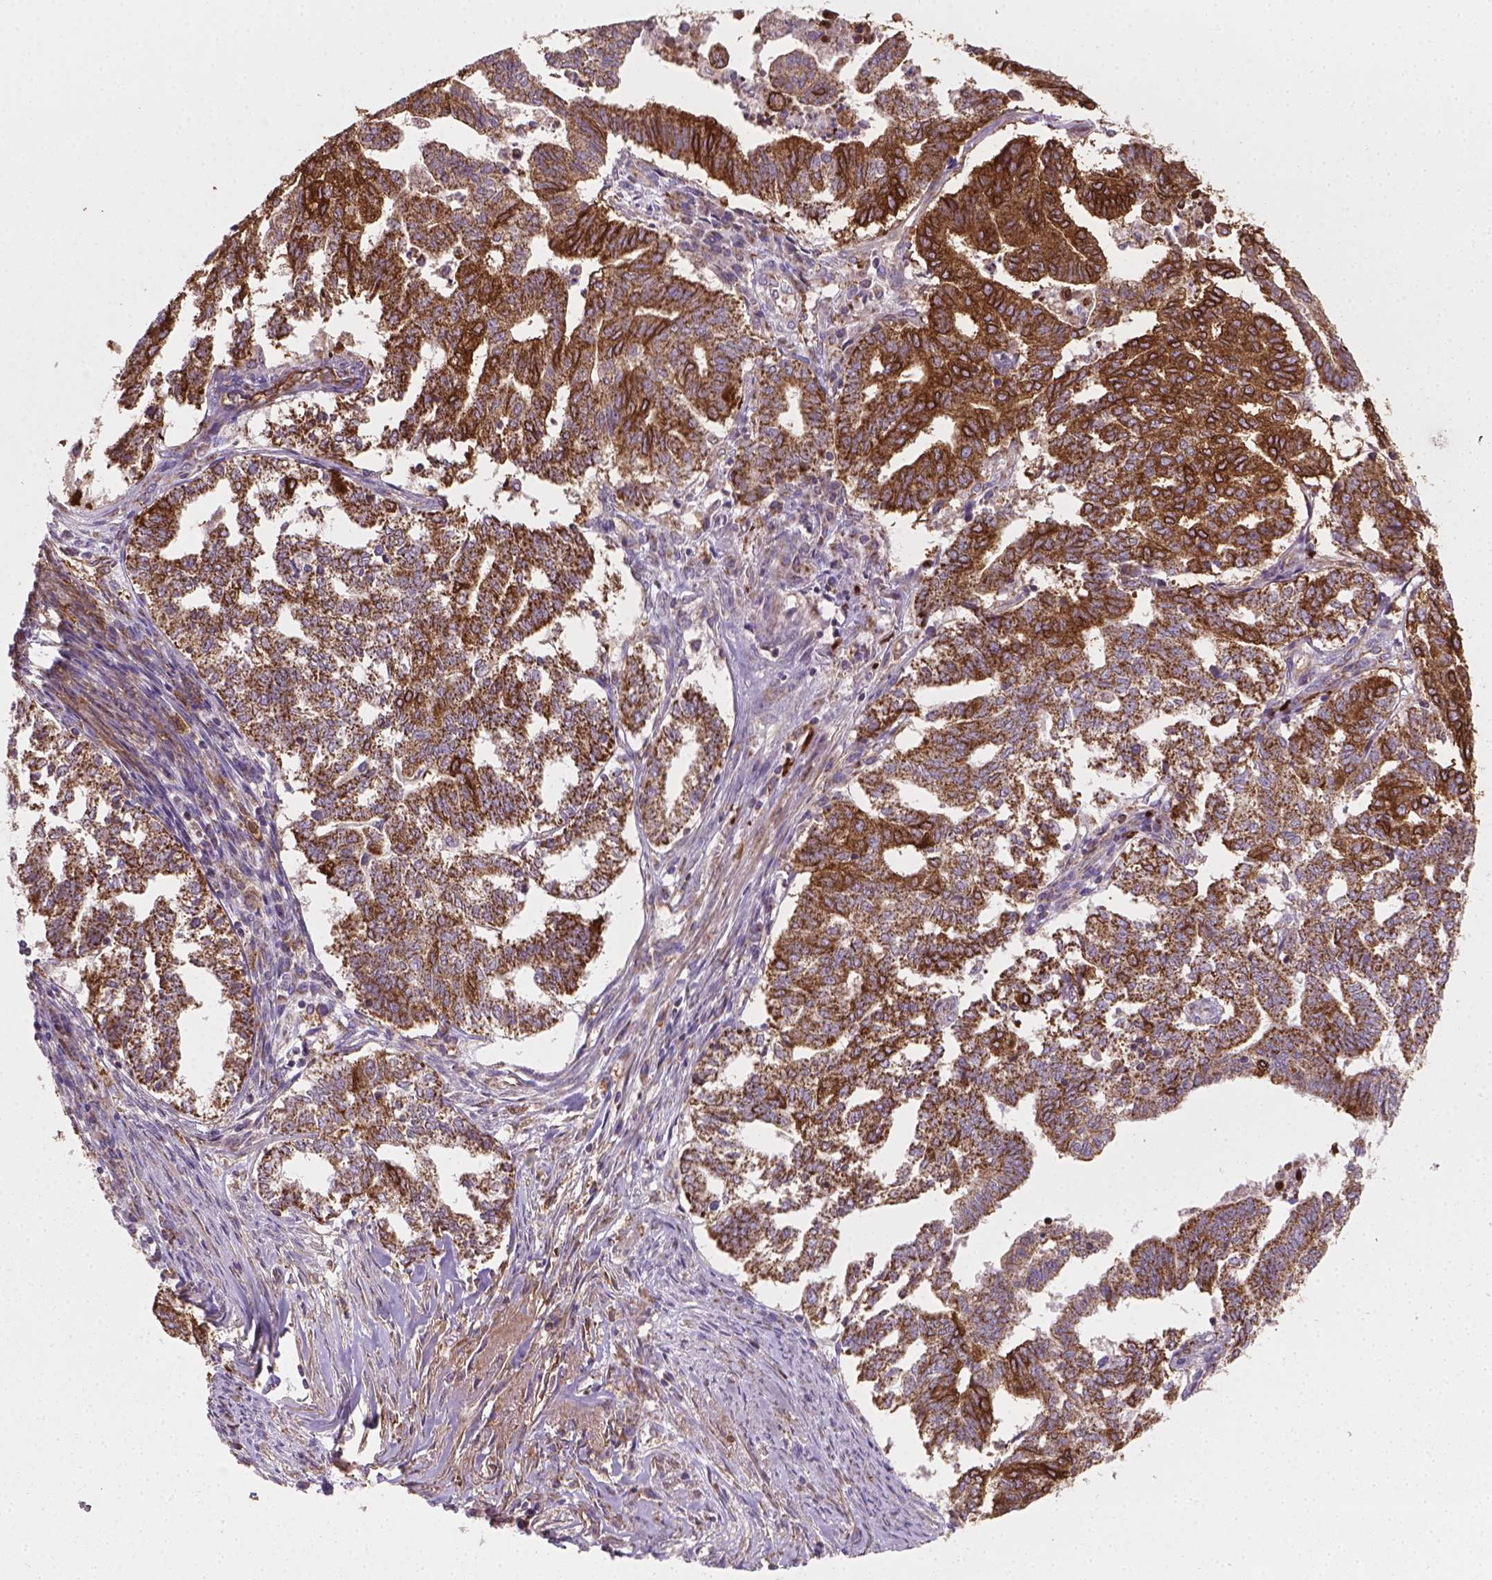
{"staining": {"intensity": "strong", "quantity": ">75%", "location": "cytoplasmic/membranous"}, "tissue": "endometrial cancer", "cell_type": "Tumor cells", "image_type": "cancer", "snomed": [{"axis": "morphology", "description": "Adenocarcinoma, NOS"}, {"axis": "topography", "description": "Endometrium"}], "caption": "Strong cytoplasmic/membranous expression for a protein is identified in about >75% of tumor cells of adenocarcinoma (endometrial) using IHC.", "gene": "TCAF1", "patient": {"sex": "female", "age": 79}}